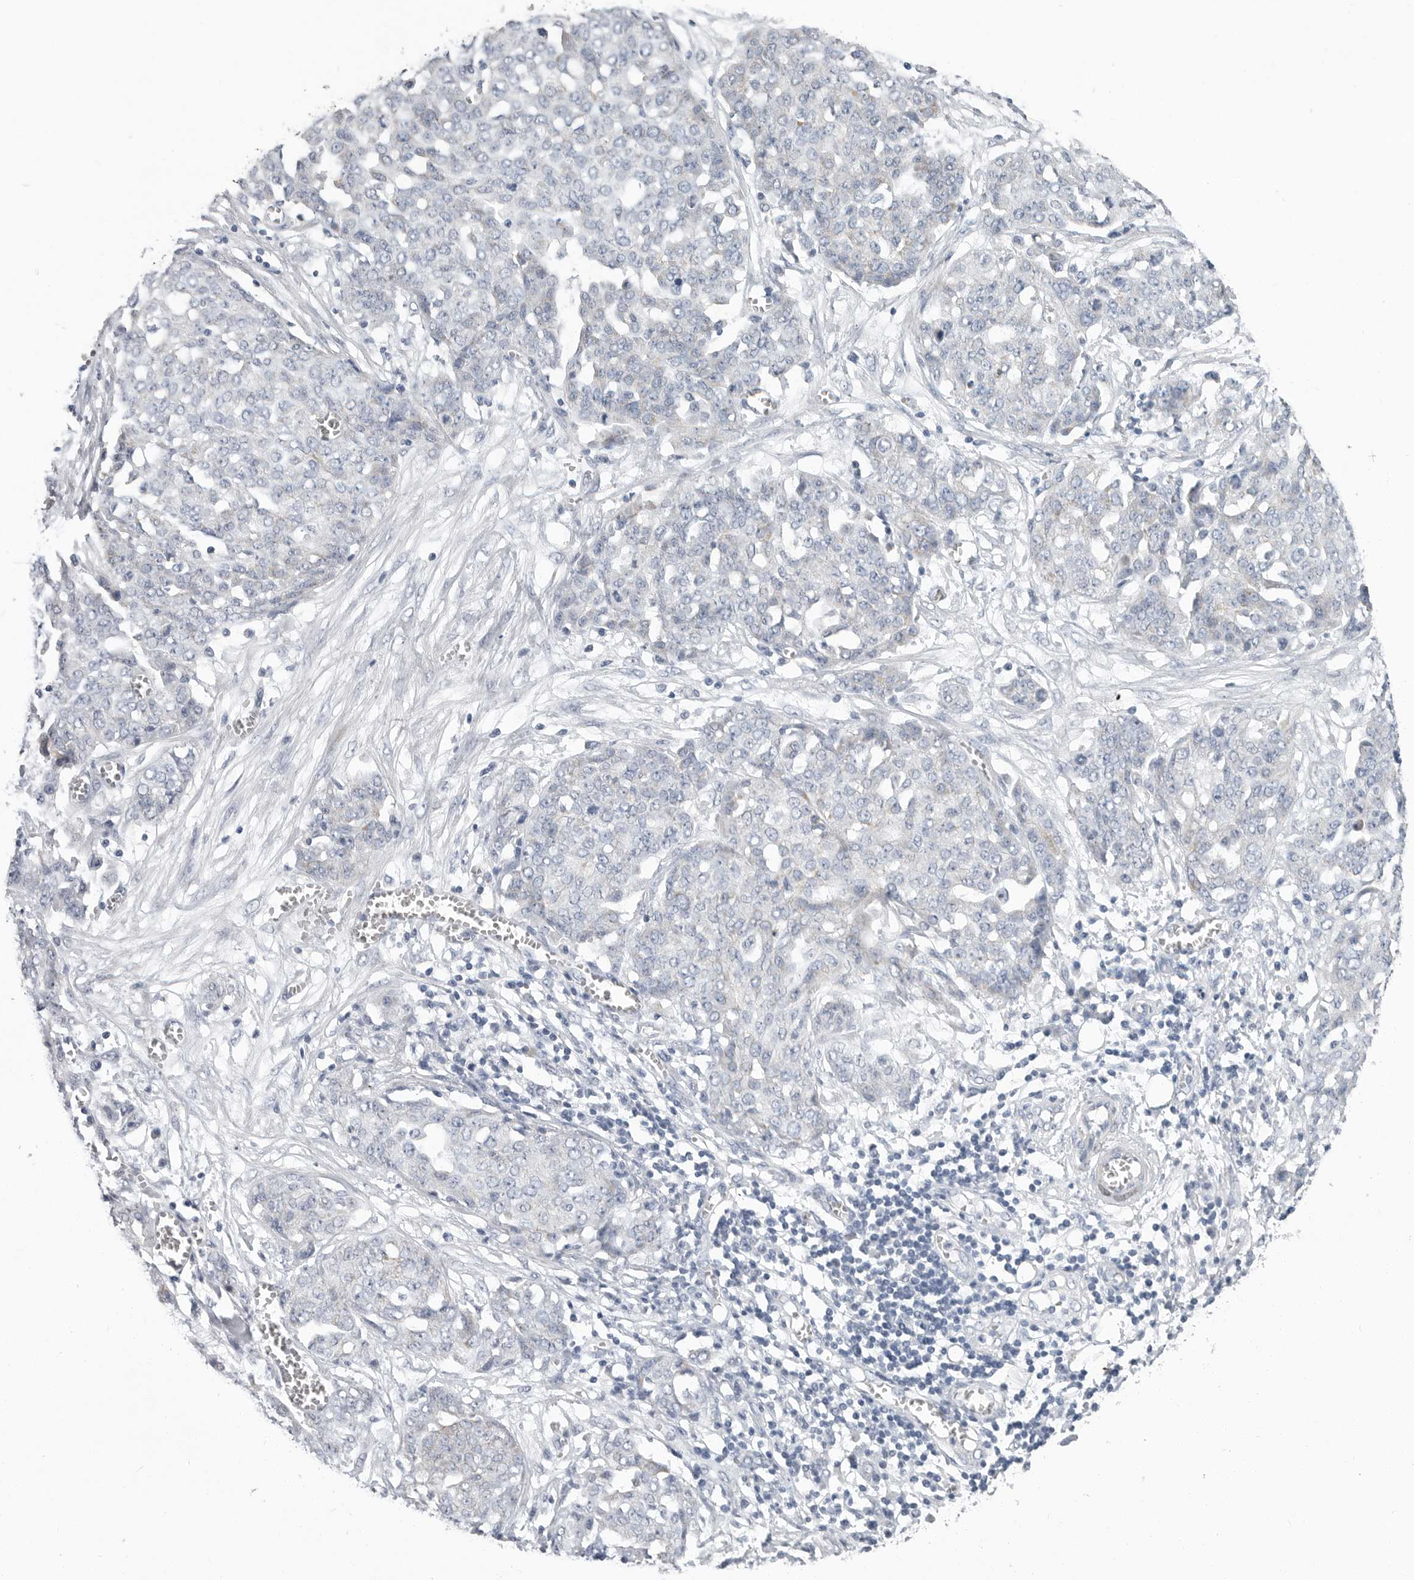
{"staining": {"intensity": "negative", "quantity": "none", "location": "none"}, "tissue": "ovarian cancer", "cell_type": "Tumor cells", "image_type": "cancer", "snomed": [{"axis": "morphology", "description": "Cystadenocarcinoma, serous, NOS"}, {"axis": "topography", "description": "Soft tissue"}, {"axis": "topography", "description": "Ovary"}], "caption": "High magnification brightfield microscopy of serous cystadenocarcinoma (ovarian) stained with DAB (brown) and counterstained with hematoxylin (blue): tumor cells show no significant positivity.", "gene": "PLN", "patient": {"sex": "female", "age": 57}}